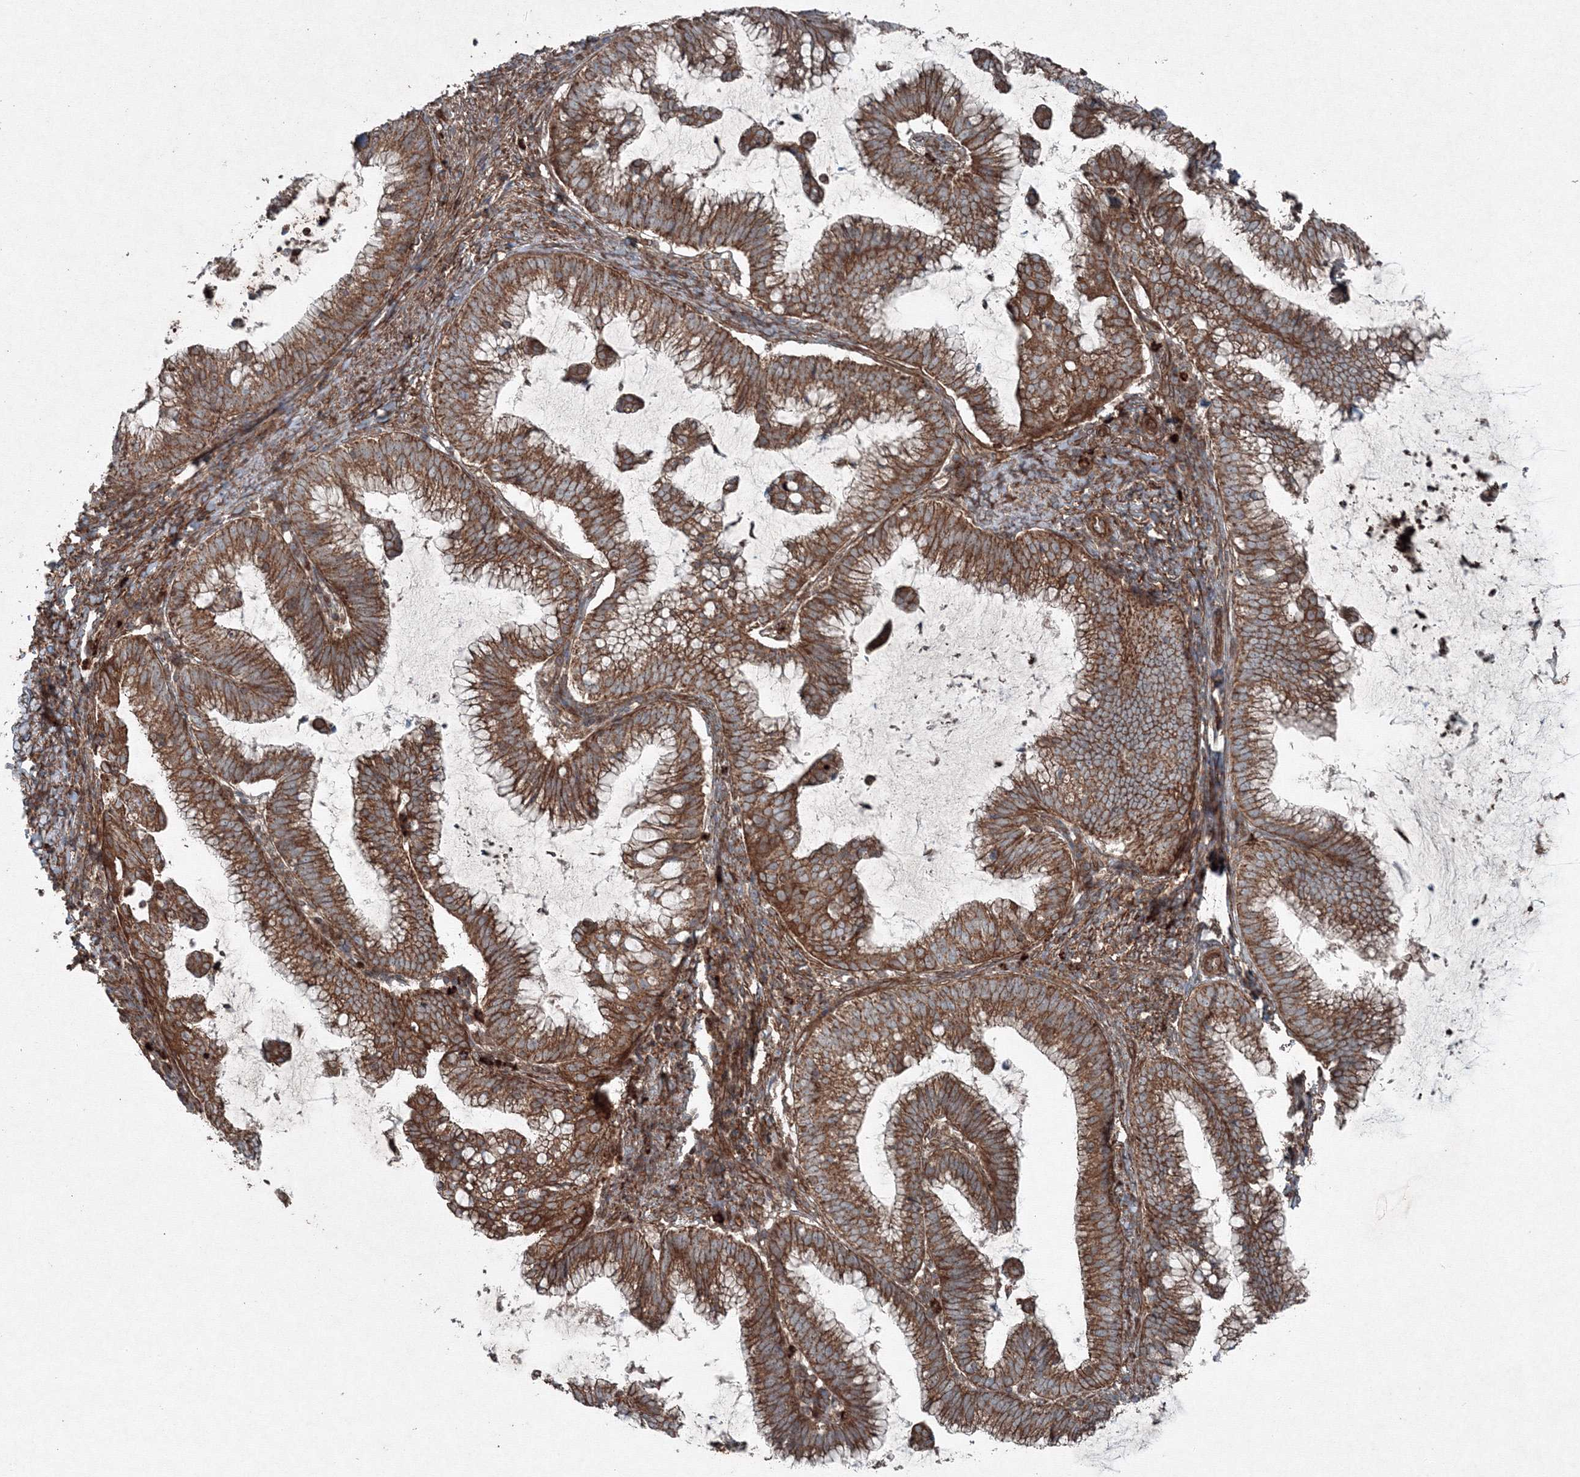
{"staining": {"intensity": "strong", "quantity": ">75%", "location": "cytoplasmic/membranous"}, "tissue": "cervical cancer", "cell_type": "Tumor cells", "image_type": "cancer", "snomed": [{"axis": "morphology", "description": "Adenocarcinoma, NOS"}, {"axis": "topography", "description": "Cervix"}], "caption": "Adenocarcinoma (cervical) was stained to show a protein in brown. There is high levels of strong cytoplasmic/membranous positivity in about >75% of tumor cells.", "gene": "COPS7B", "patient": {"sex": "female", "age": 36}}